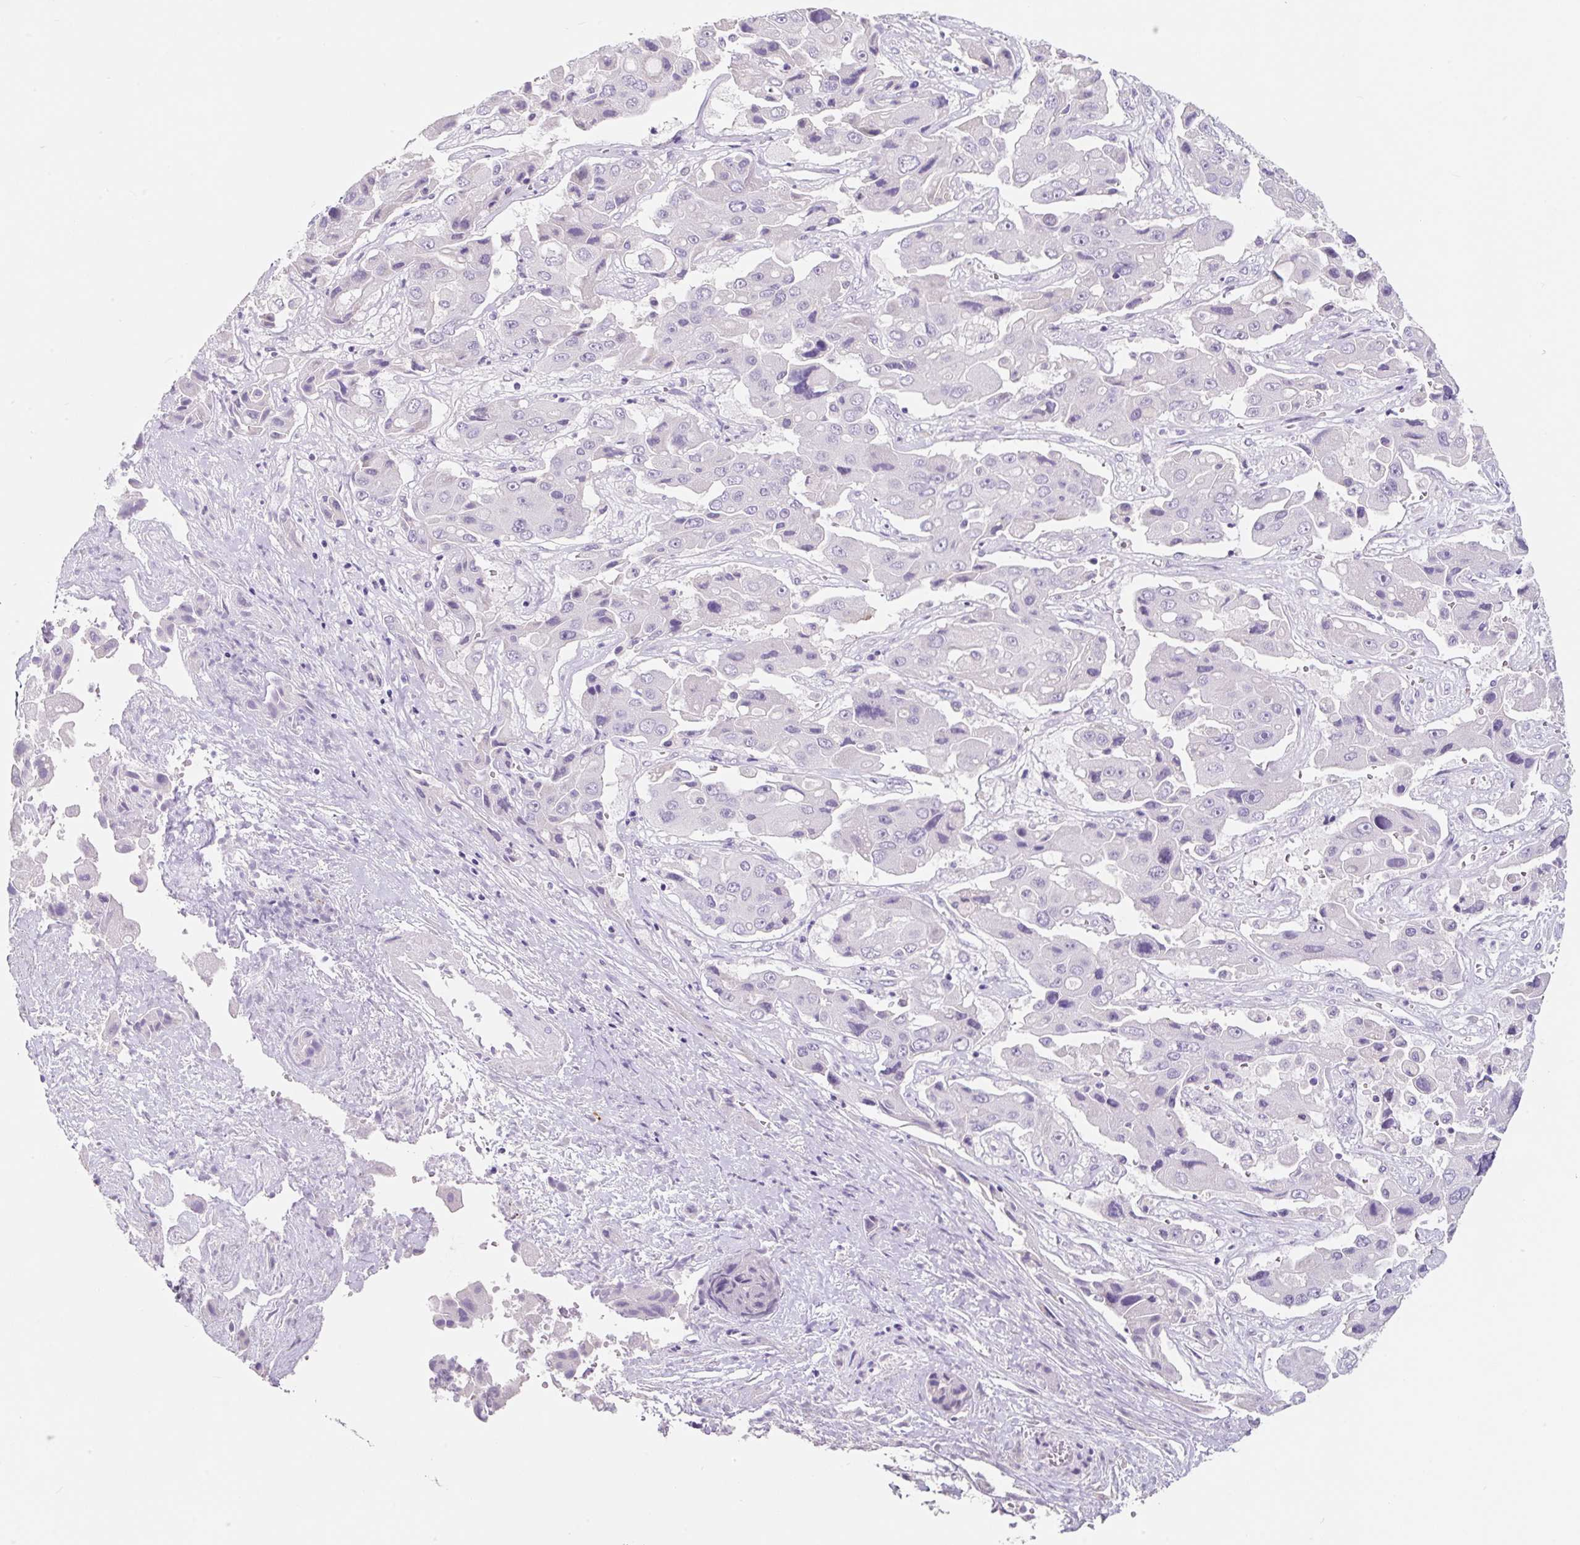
{"staining": {"intensity": "negative", "quantity": "none", "location": "none"}, "tissue": "liver cancer", "cell_type": "Tumor cells", "image_type": "cancer", "snomed": [{"axis": "morphology", "description": "Cholangiocarcinoma"}, {"axis": "topography", "description": "Liver"}], "caption": "An immunohistochemistry image of liver cancer is shown. There is no staining in tumor cells of liver cancer. (DAB immunohistochemistry visualized using brightfield microscopy, high magnification).", "gene": "SYP", "patient": {"sex": "male", "age": 67}}